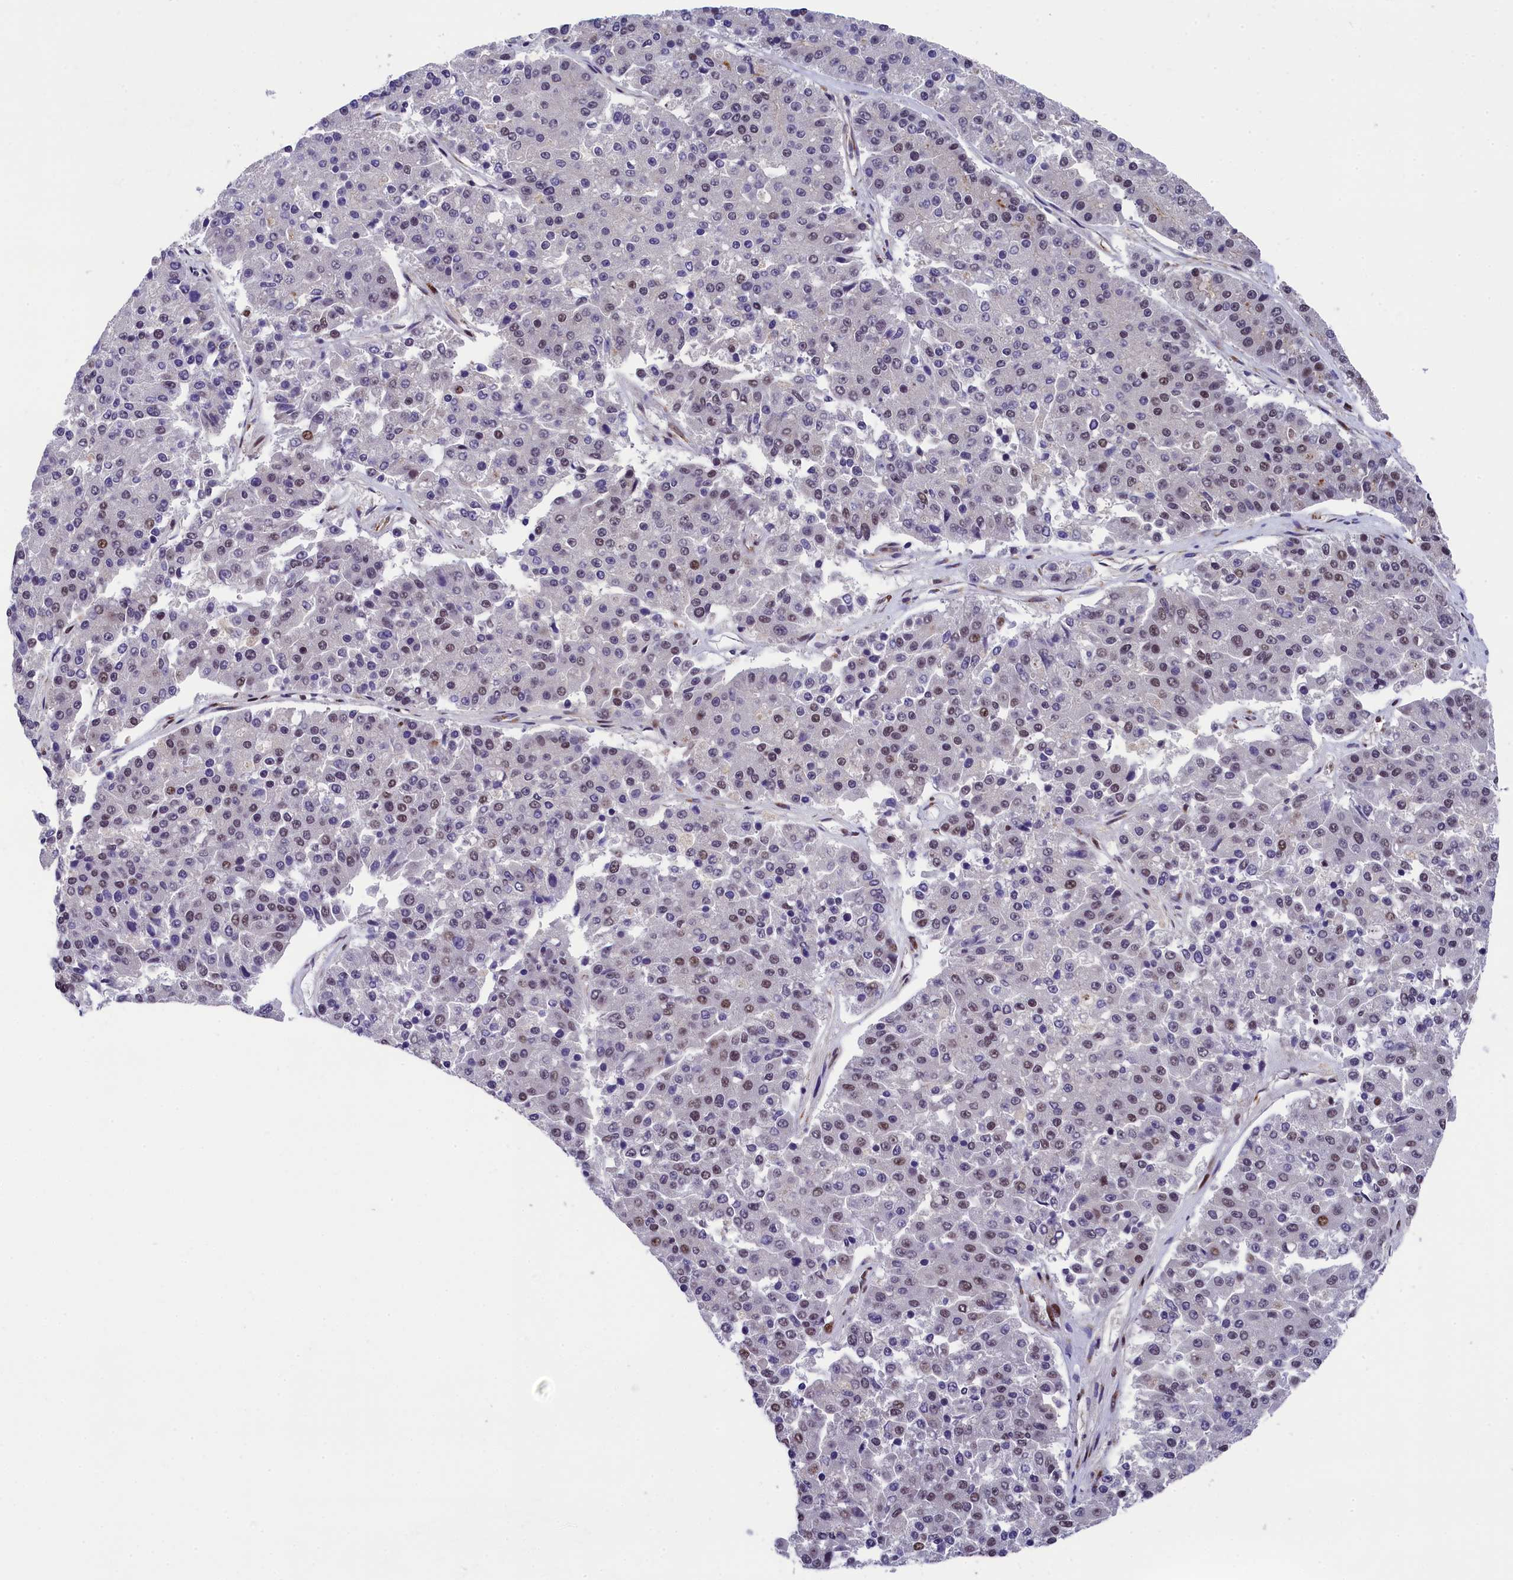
{"staining": {"intensity": "weak", "quantity": "<25%", "location": "nuclear"}, "tissue": "pancreatic cancer", "cell_type": "Tumor cells", "image_type": "cancer", "snomed": [{"axis": "morphology", "description": "Adenocarcinoma, NOS"}, {"axis": "topography", "description": "Pancreas"}], "caption": "IHC micrograph of human pancreatic cancer (adenocarcinoma) stained for a protein (brown), which demonstrates no staining in tumor cells.", "gene": "ADIG", "patient": {"sex": "male", "age": 50}}